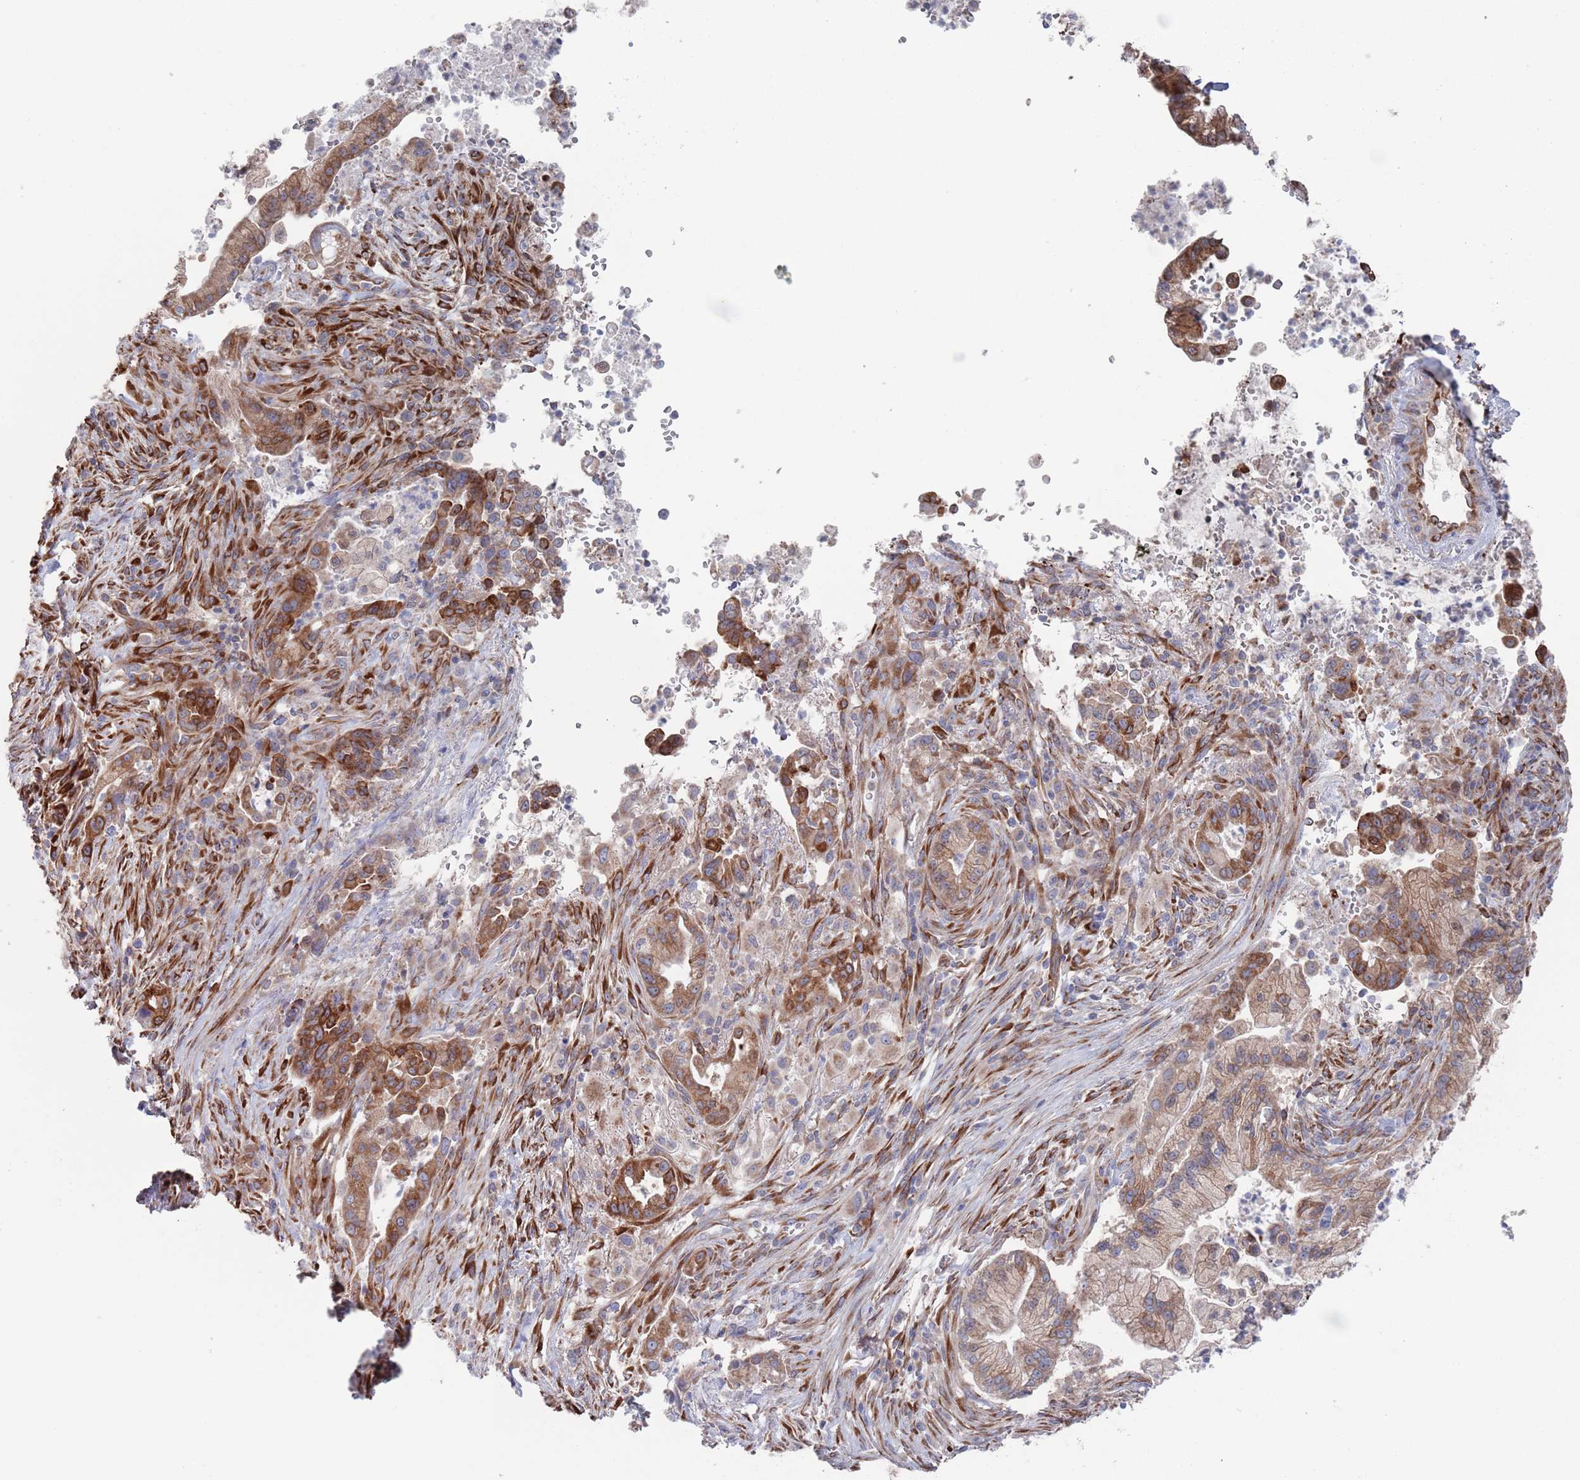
{"staining": {"intensity": "strong", "quantity": "25%-75%", "location": "cytoplasmic/membranous"}, "tissue": "pancreatic cancer", "cell_type": "Tumor cells", "image_type": "cancer", "snomed": [{"axis": "morphology", "description": "Adenocarcinoma, NOS"}, {"axis": "topography", "description": "Pancreas"}], "caption": "Brown immunohistochemical staining in human pancreatic cancer demonstrates strong cytoplasmic/membranous positivity in approximately 25%-75% of tumor cells.", "gene": "CCDC106", "patient": {"sex": "male", "age": 44}}